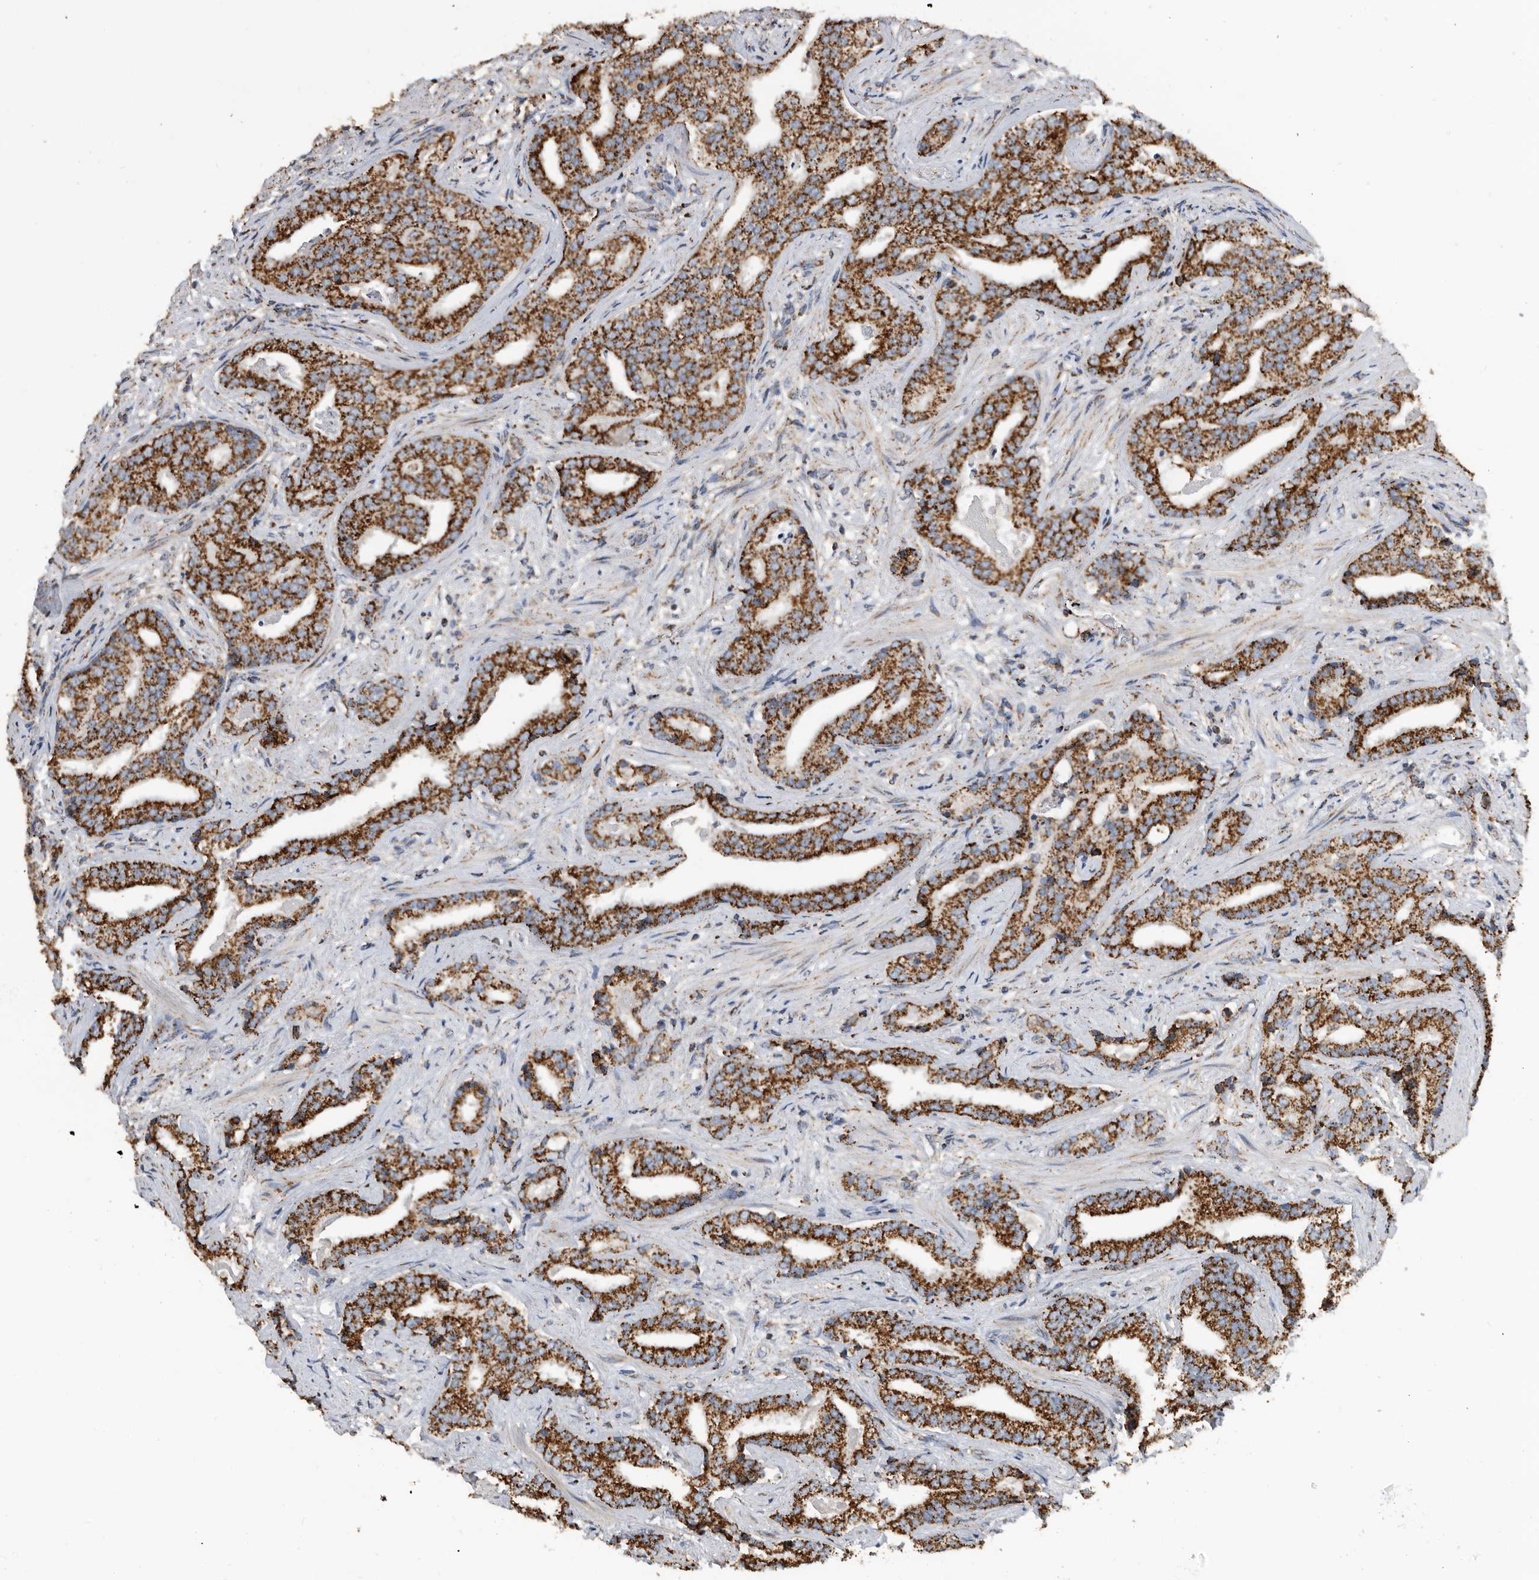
{"staining": {"intensity": "strong", "quantity": ">75%", "location": "cytoplasmic/membranous"}, "tissue": "prostate cancer", "cell_type": "Tumor cells", "image_type": "cancer", "snomed": [{"axis": "morphology", "description": "Adenocarcinoma, Low grade"}, {"axis": "topography", "description": "Prostate"}], "caption": "This is an image of immunohistochemistry staining of prostate low-grade adenocarcinoma, which shows strong expression in the cytoplasmic/membranous of tumor cells.", "gene": "WFDC1", "patient": {"sex": "male", "age": 67}}